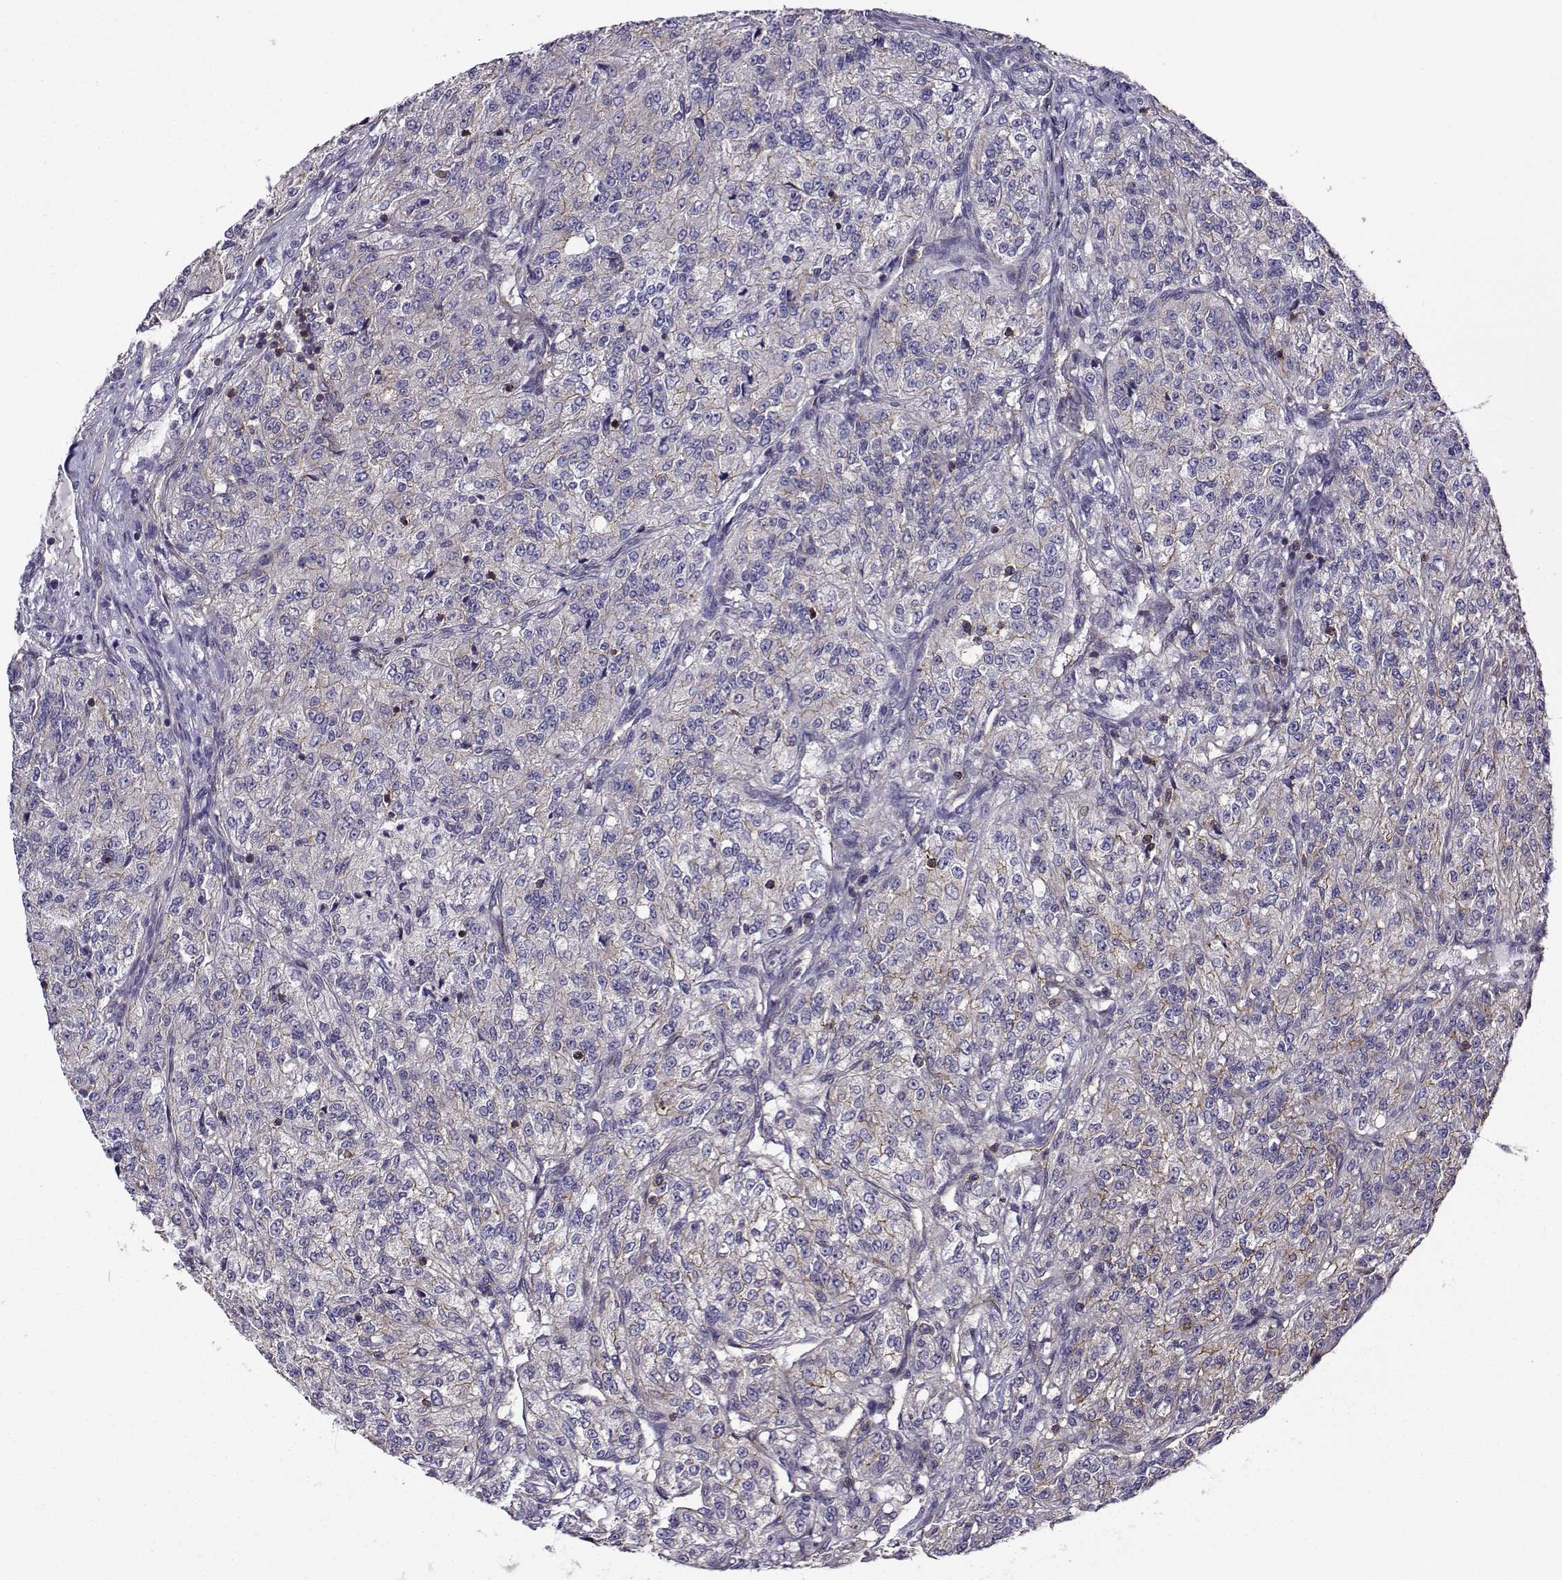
{"staining": {"intensity": "moderate", "quantity": "<25%", "location": "cytoplasmic/membranous"}, "tissue": "renal cancer", "cell_type": "Tumor cells", "image_type": "cancer", "snomed": [{"axis": "morphology", "description": "Adenocarcinoma, NOS"}, {"axis": "topography", "description": "Kidney"}], "caption": "Immunohistochemistry (IHC) of renal cancer shows low levels of moderate cytoplasmic/membranous expression in approximately <25% of tumor cells.", "gene": "ITGB8", "patient": {"sex": "female", "age": 63}}